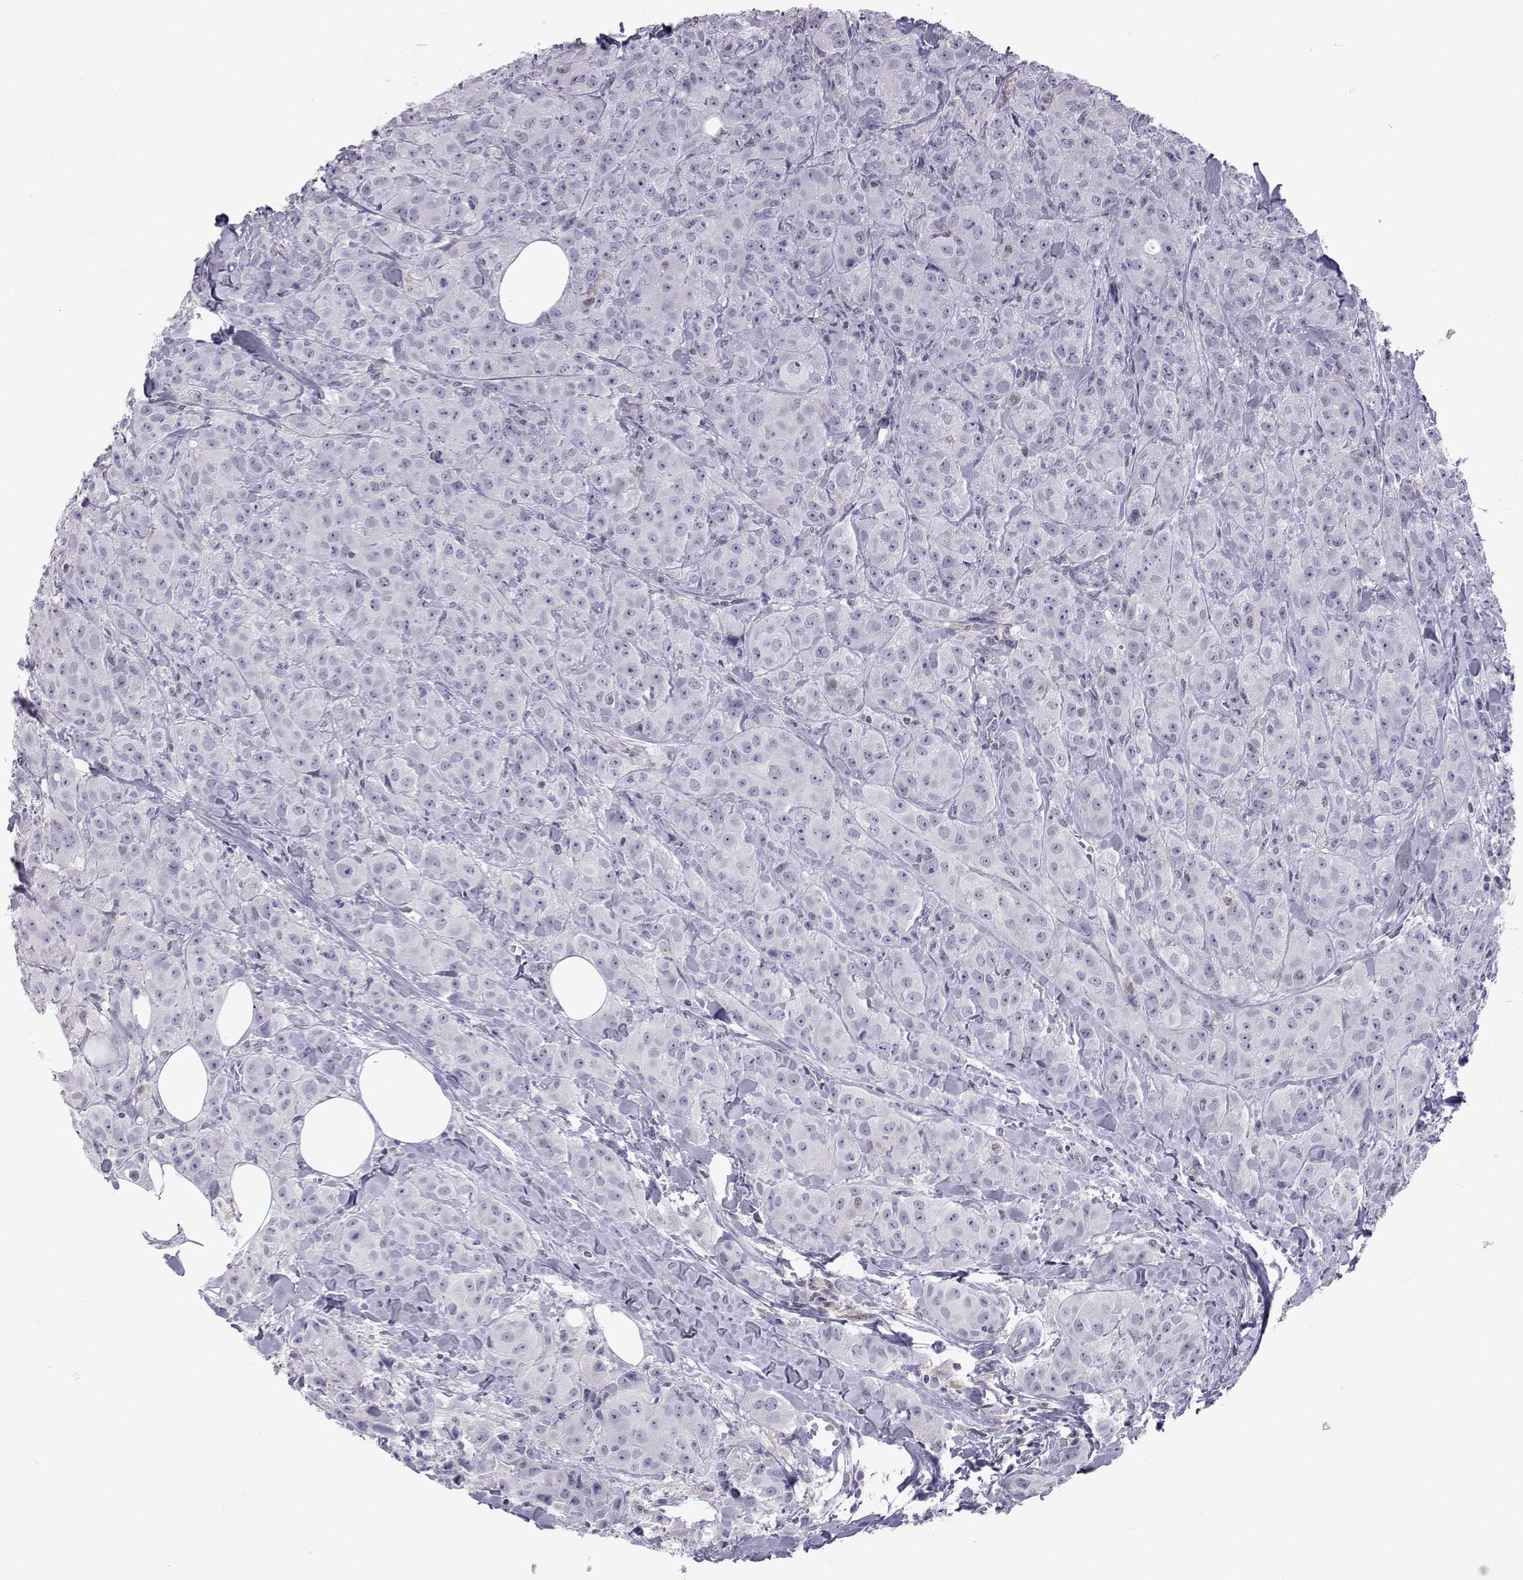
{"staining": {"intensity": "negative", "quantity": "none", "location": "none"}, "tissue": "breast cancer", "cell_type": "Tumor cells", "image_type": "cancer", "snomed": [{"axis": "morphology", "description": "Duct carcinoma"}, {"axis": "topography", "description": "Breast"}], "caption": "Immunohistochemical staining of intraductal carcinoma (breast) displays no significant positivity in tumor cells. (Immunohistochemistry, brightfield microscopy, high magnification).", "gene": "GALM", "patient": {"sex": "female", "age": 43}}